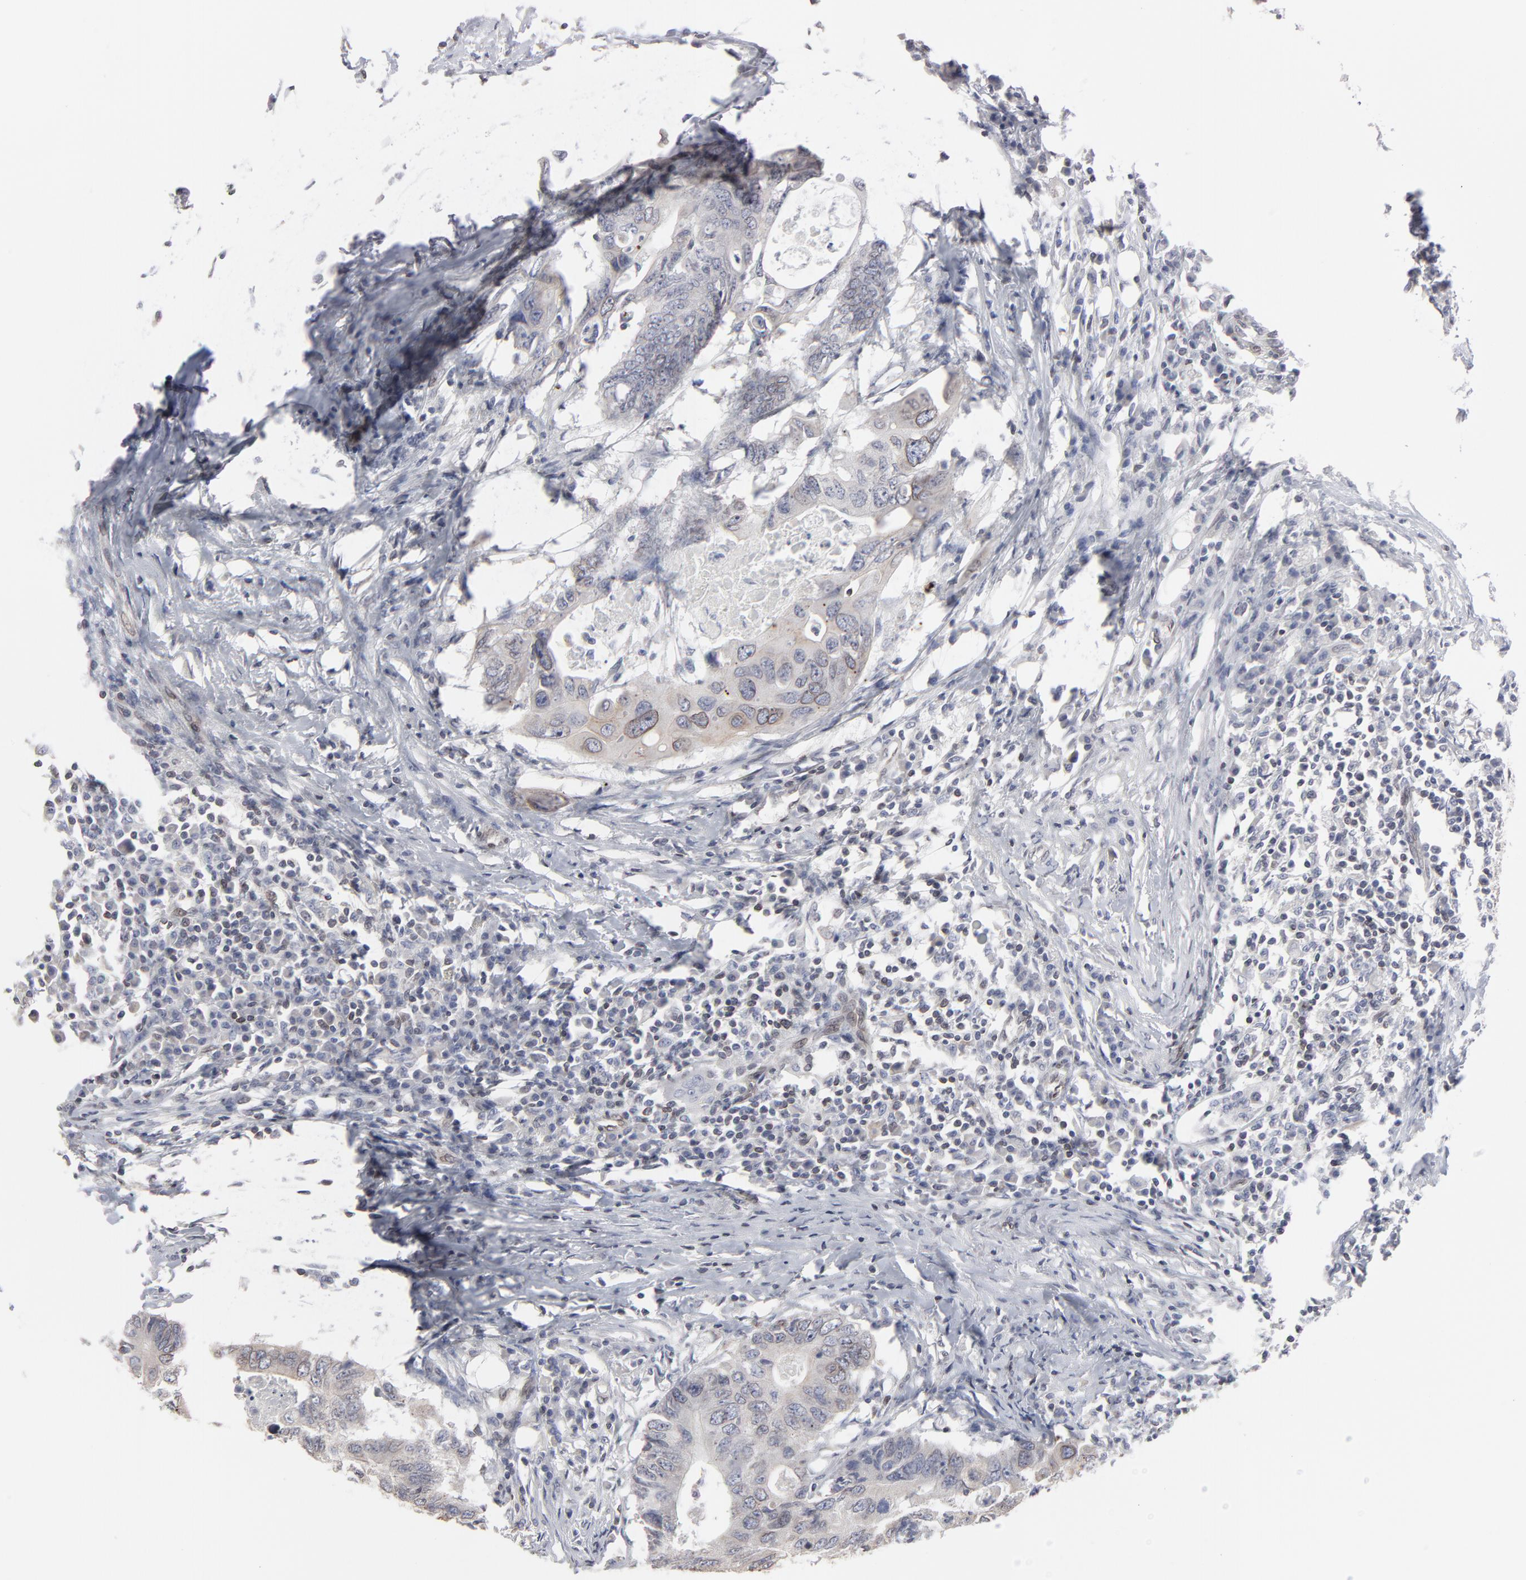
{"staining": {"intensity": "weak", "quantity": "<25%", "location": "cytoplasmic/membranous,nuclear"}, "tissue": "colorectal cancer", "cell_type": "Tumor cells", "image_type": "cancer", "snomed": [{"axis": "morphology", "description": "Adenocarcinoma, NOS"}, {"axis": "topography", "description": "Colon"}], "caption": "A high-resolution image shows immunohistochemistry staining of adenocarcinoma (colorectal), which shows no significant expression in tumor cells. The staining is performed using DAB brown chromogen with nuclei counter-stained in using hematoxylin.", "gene": "SYNE2", "patient": {"sex": "male", "age": 71}}